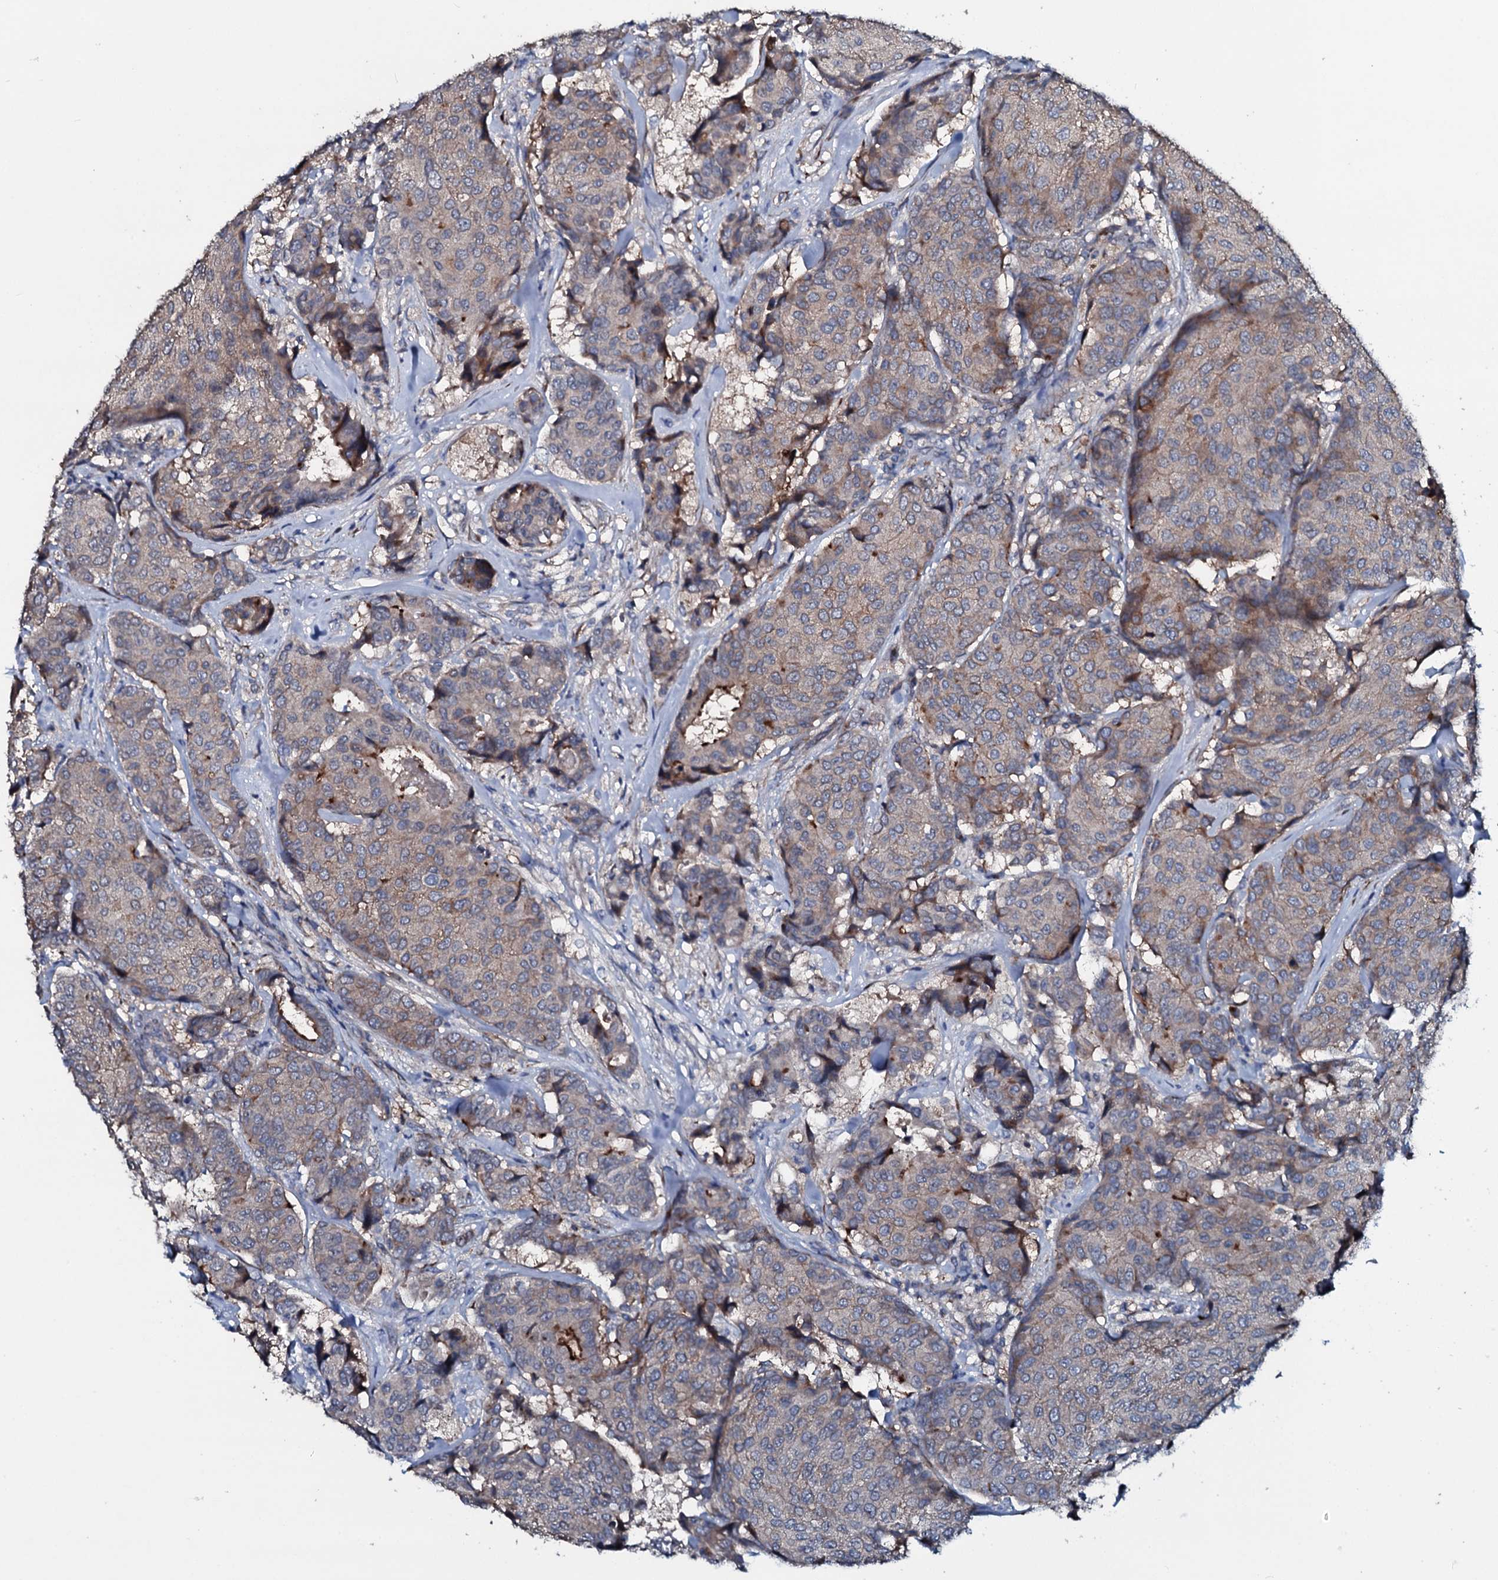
{"staining": {"intensity": "moderate", "quantity": "25%-75%", "location": "cytoplasmic/membranous"}, "tissue": "breast cancer", "cell_type": "Tumor cells", "image_type": "cancer", "snomed": [{"axis": "morphology", "description": "Duct carcinoma"}, {"axis": "topography", "description": "Breast"}], "caption": "Brown immunohistochemical staining in breast cancer (invasive ductal carcinoma) reveals moderate cytoplasmic/membranous positivity in about 25%-75% of tumor cells.", "gene": "IL12B", "patient": {"sex": "female", "age": 75}}